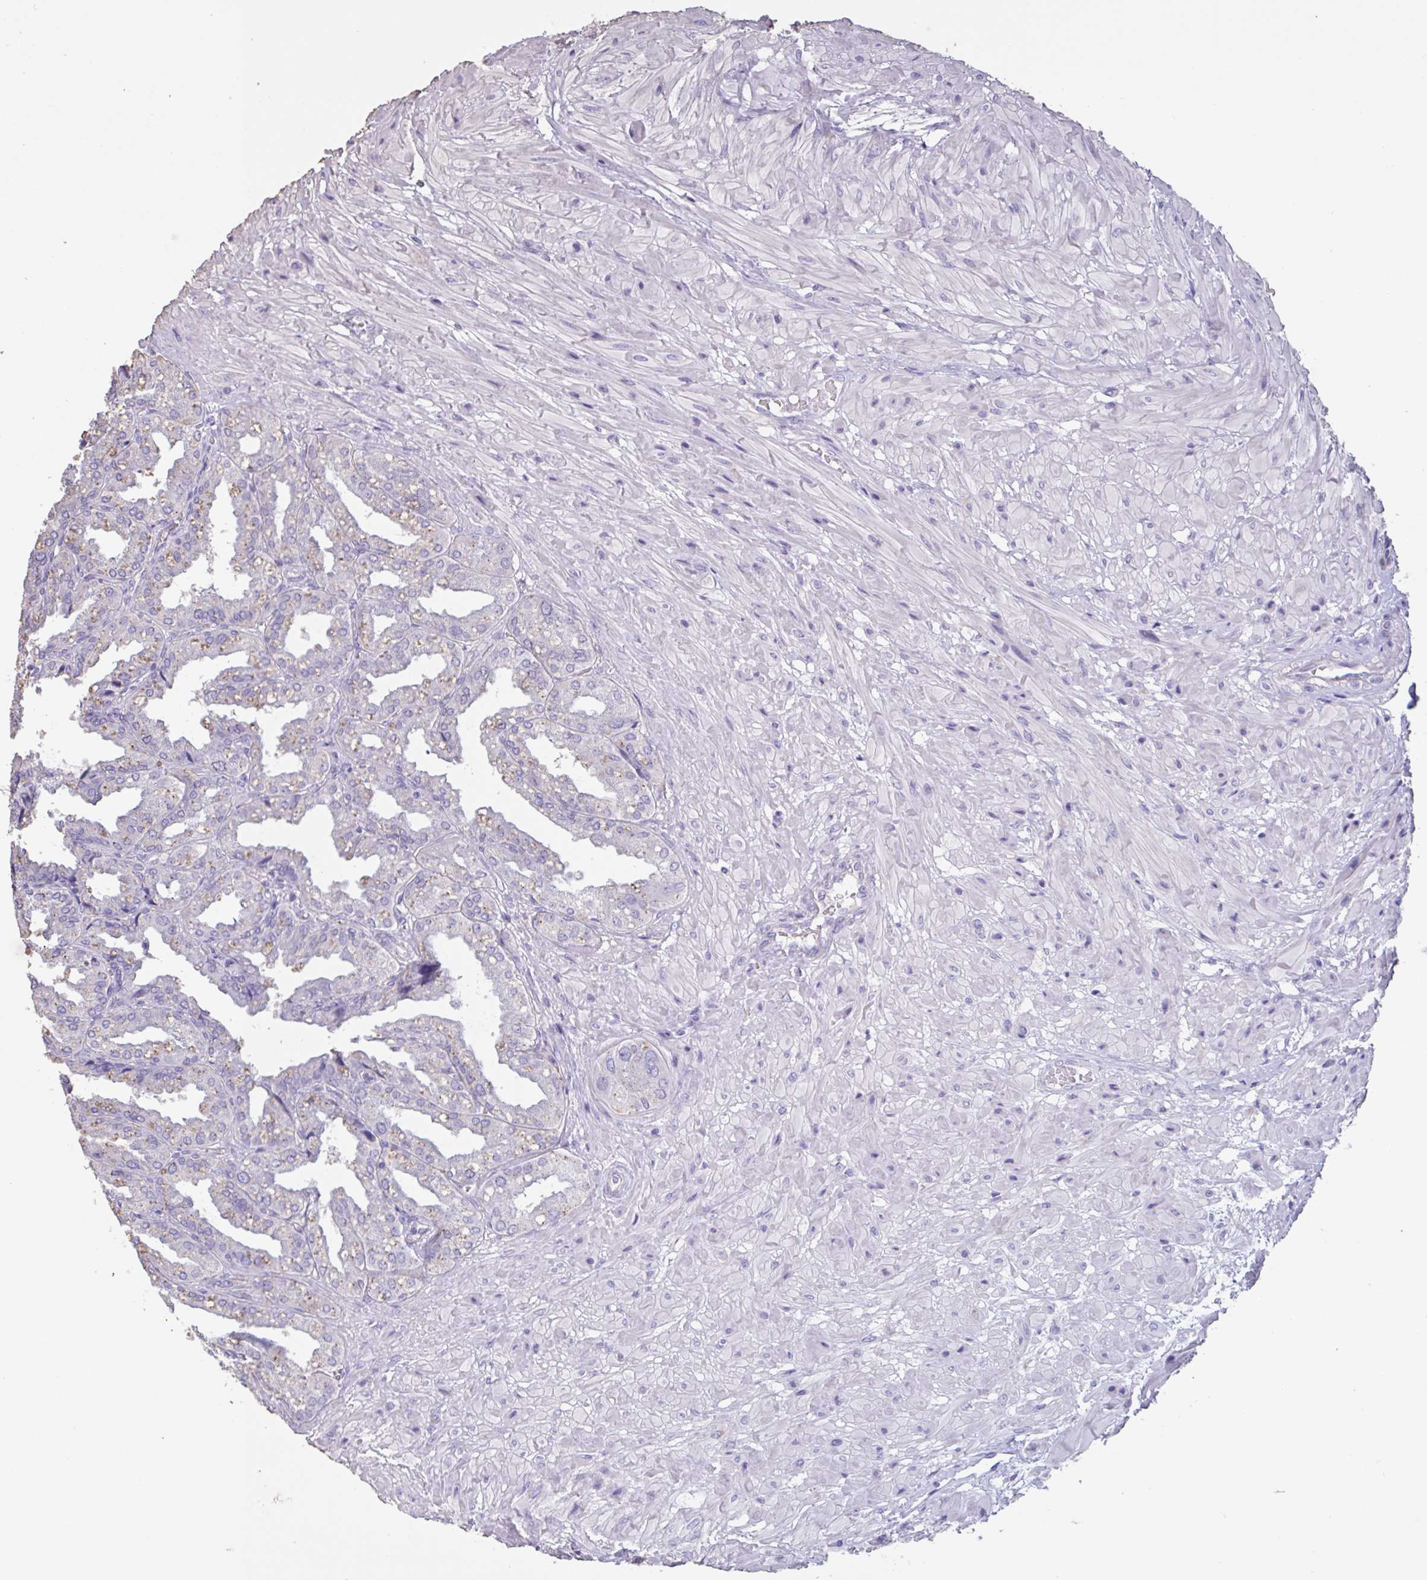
{"staining": {"intensity": "moderate", "quantity": "25%-75%", "location": "cytoplasmic/membranous"}, "tissue": "seminal vesicle", "cell_type": "Glandular cells", "image_type": "normal", "snomed": [{"axis": "morphology", "description": "Normal tissue, NOS"}, {"axis": "topography", "description": "Seminal veicle"}], "caption": "Immunohistochemistry staining of benign seminal vesicle, which reveals medium levels of moderate cytoplasmic/membranous expression in about 25%-75% of glandular cells indicating moderate cytoplasmic/membranous protein expression. The staining was performed using DAB (brown) for protein detection and nuclei were counterstained in hematoxylin (blue).", "gene": "CHMP5", "patient": {"sex": "male", "age": 55}}